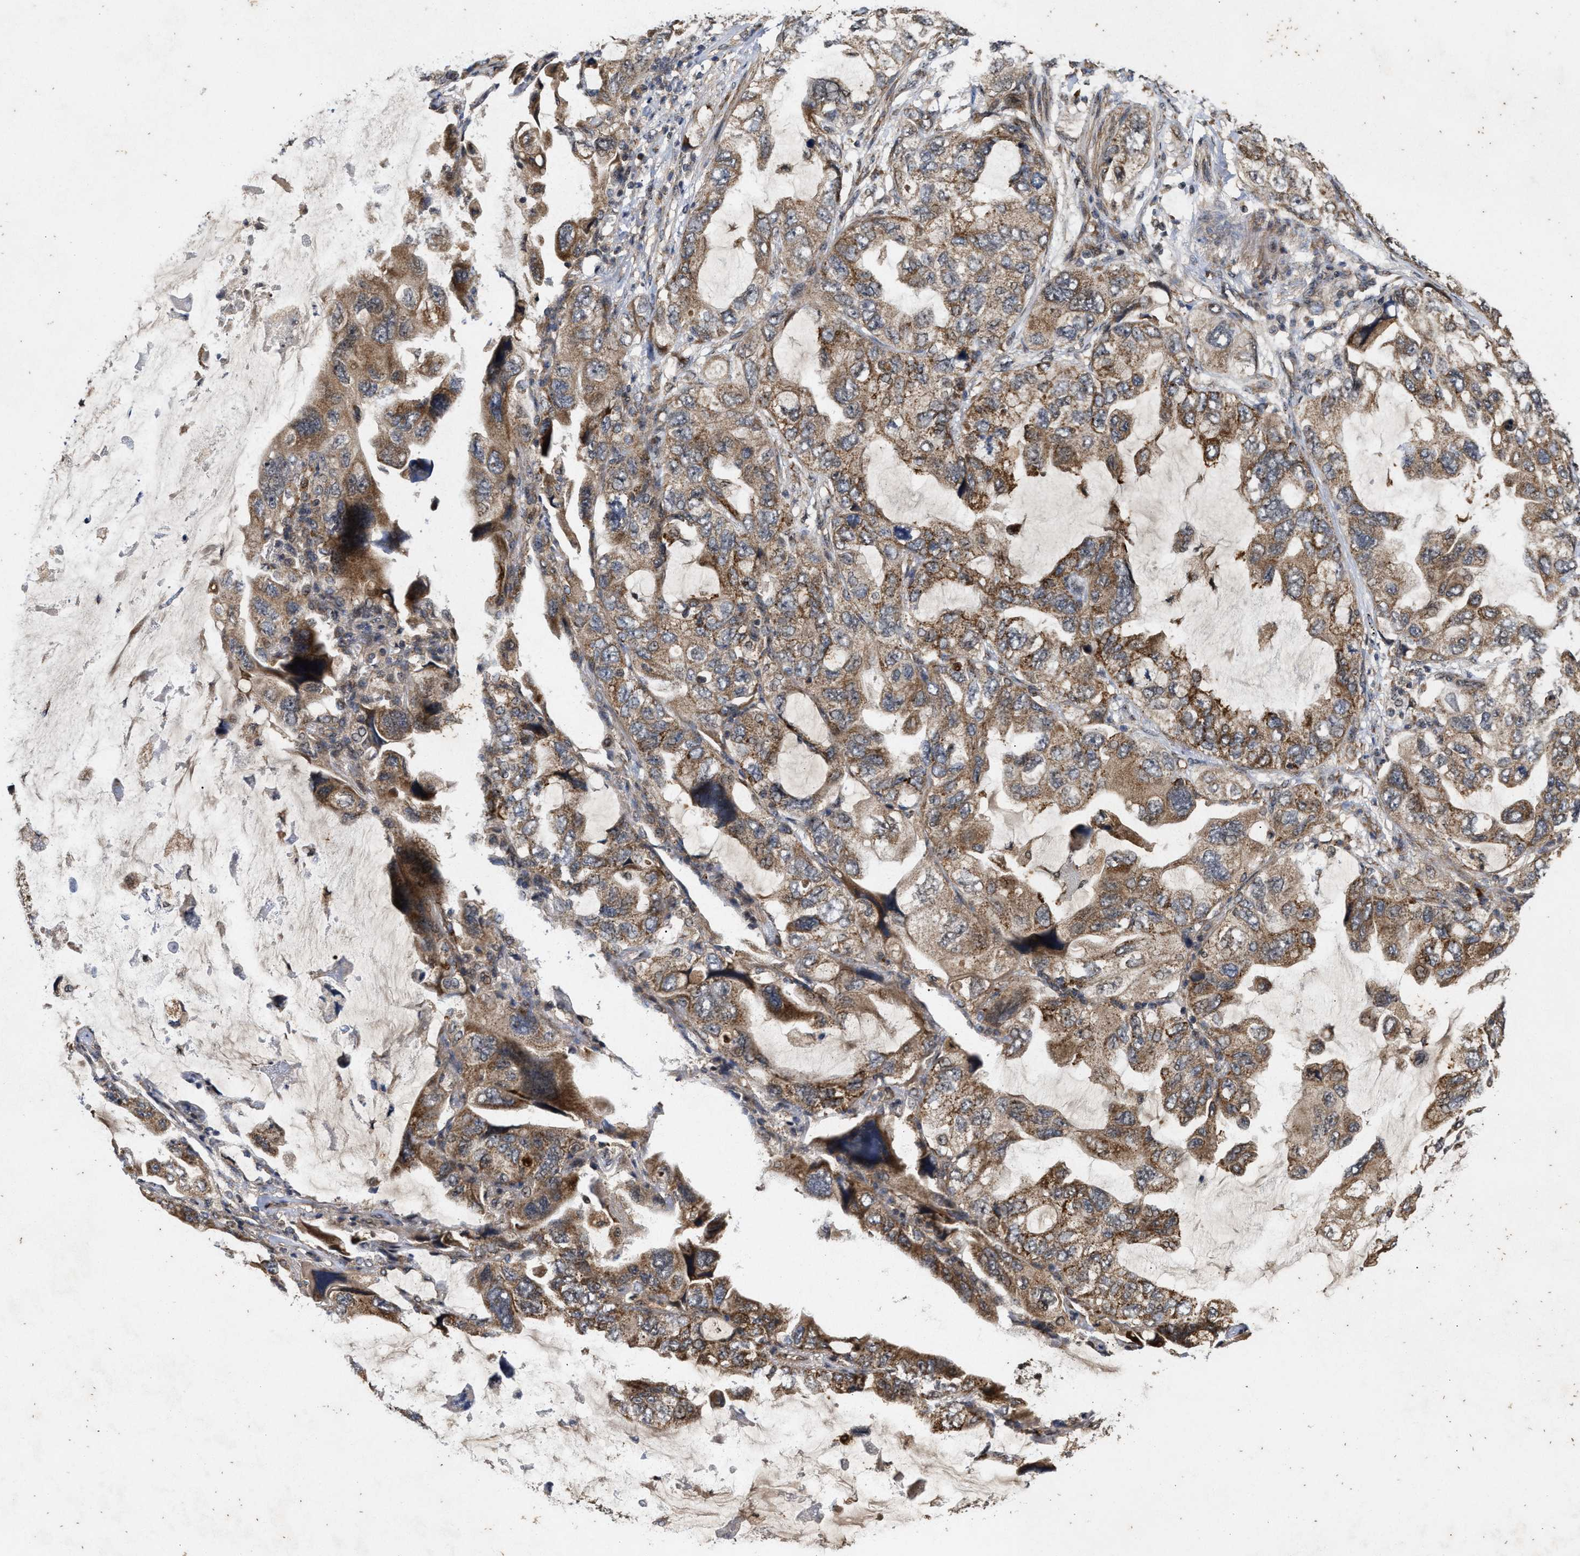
{"staining": {"intensity": "moderate", "quantity": ">75%", "location": "cytoplasmic/membranous"}, "tissue": "lung cancer", "cell_type": "Tumor cells", "image_type": "cancer", "snomed": [{"axis": "morphology", "description": "Squamous cell carcinoma, NOS"}, {"axis": "topography", "description": "Lung"}], "caption": "Protein expression analysis of human lung cancer reveals moderate cytoplasmic/membranous expression in approximately >75% of tumor cells. (IHC, brightfield microscopy, high magnification).", "gene": "CFLAR", "patient": {"sex": "female", "age": 73}}